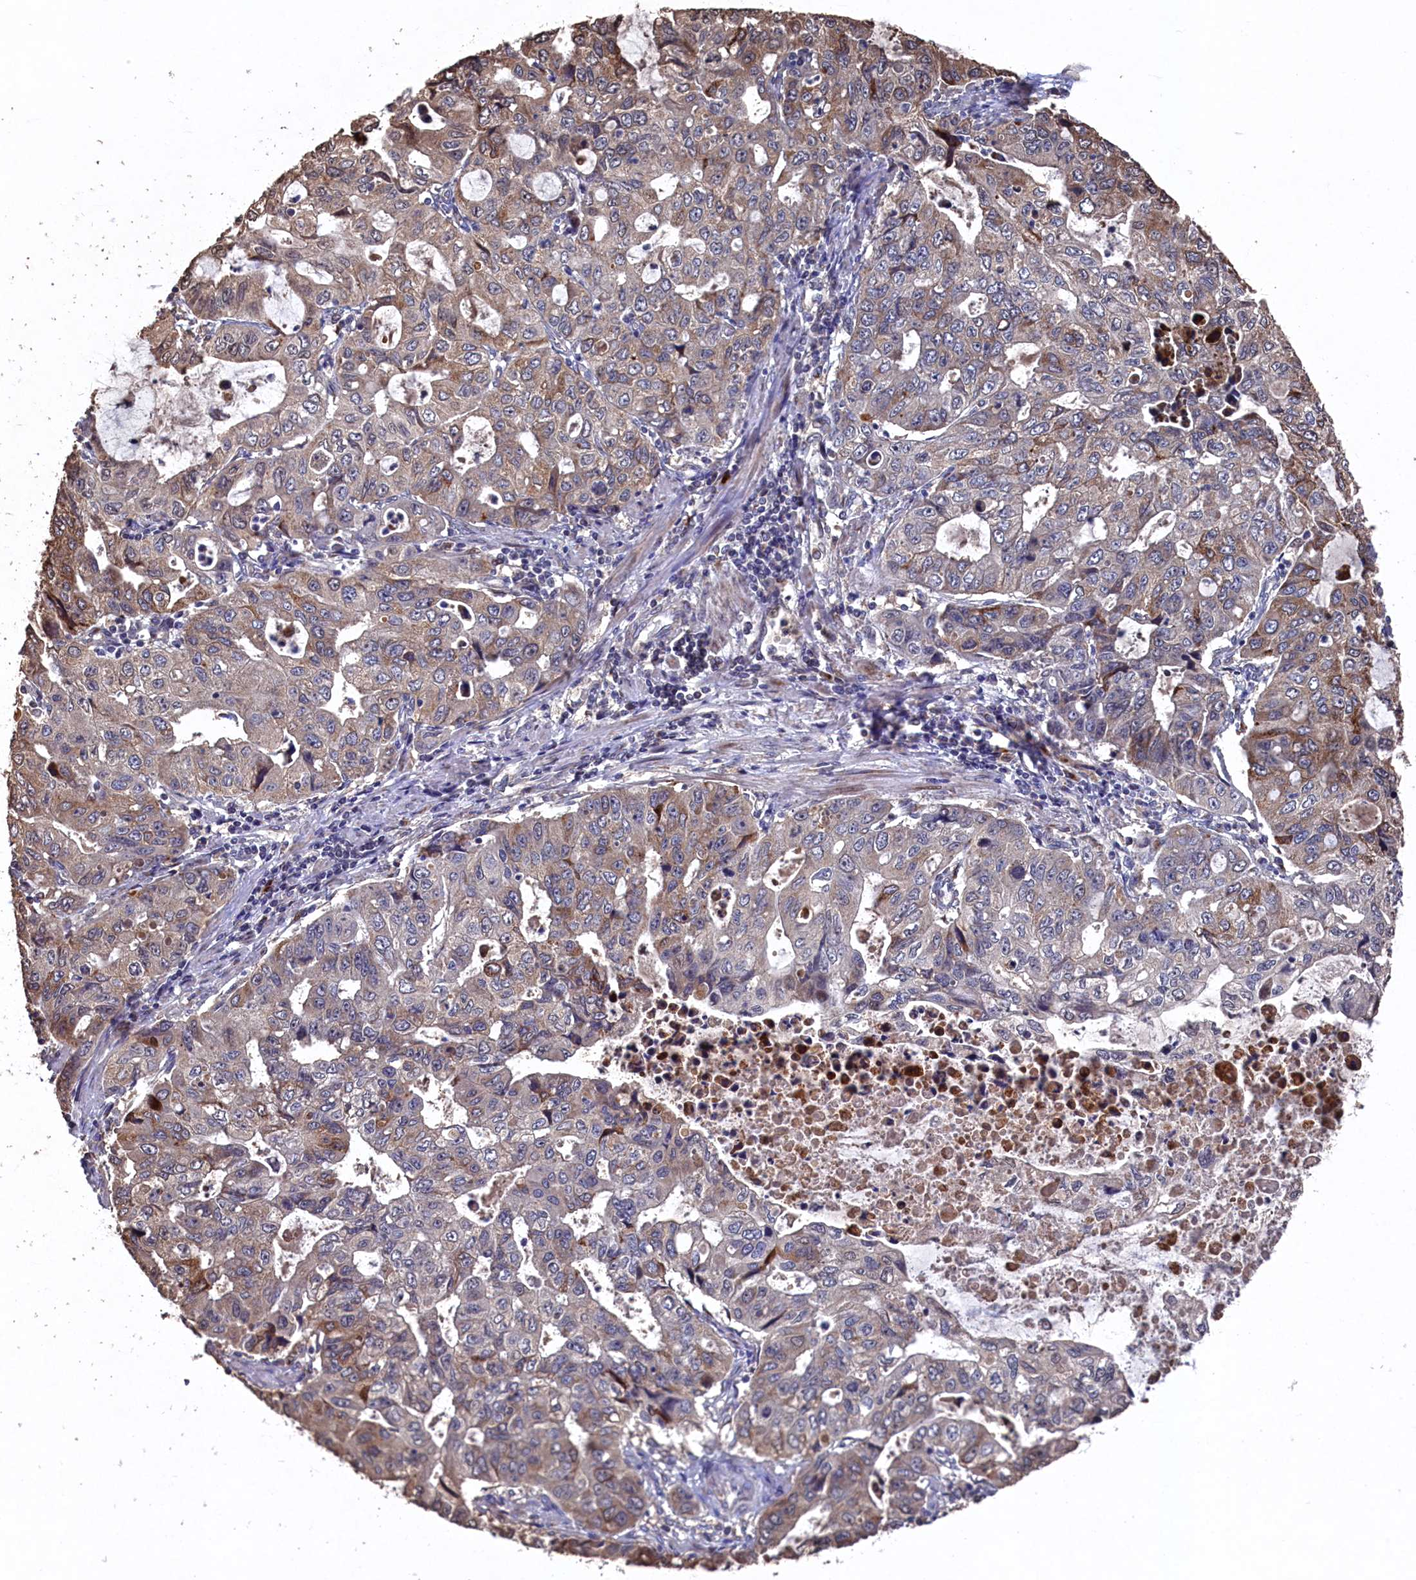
{"staining": {"intensity": "moderate", "quantity": "<25%", "location": "cytoplasmic/membranous"}, "tissue": "stomach cancer", "cell_type": "Tumor cells", "image_type": "cancer", "snomed": [{"axis": "morphology", "description": "Adenocarcinoma, NOS"}, {"axis": "topography", "description": "Stomach, lower"}], "caption": "Stomach adenocarcinoma was stained to show a protein in brown. There is low levels of moderate cytoplasmic/membranous expression in about <25% of tumor cells. The staining was performed using DAB to visualize the protein expression in brown, while the nuclei were stained in blue with hematoxylin (Magnification: 20x).", "gene": "NAA60", "patient": {"sex": "female", "age": 43}}